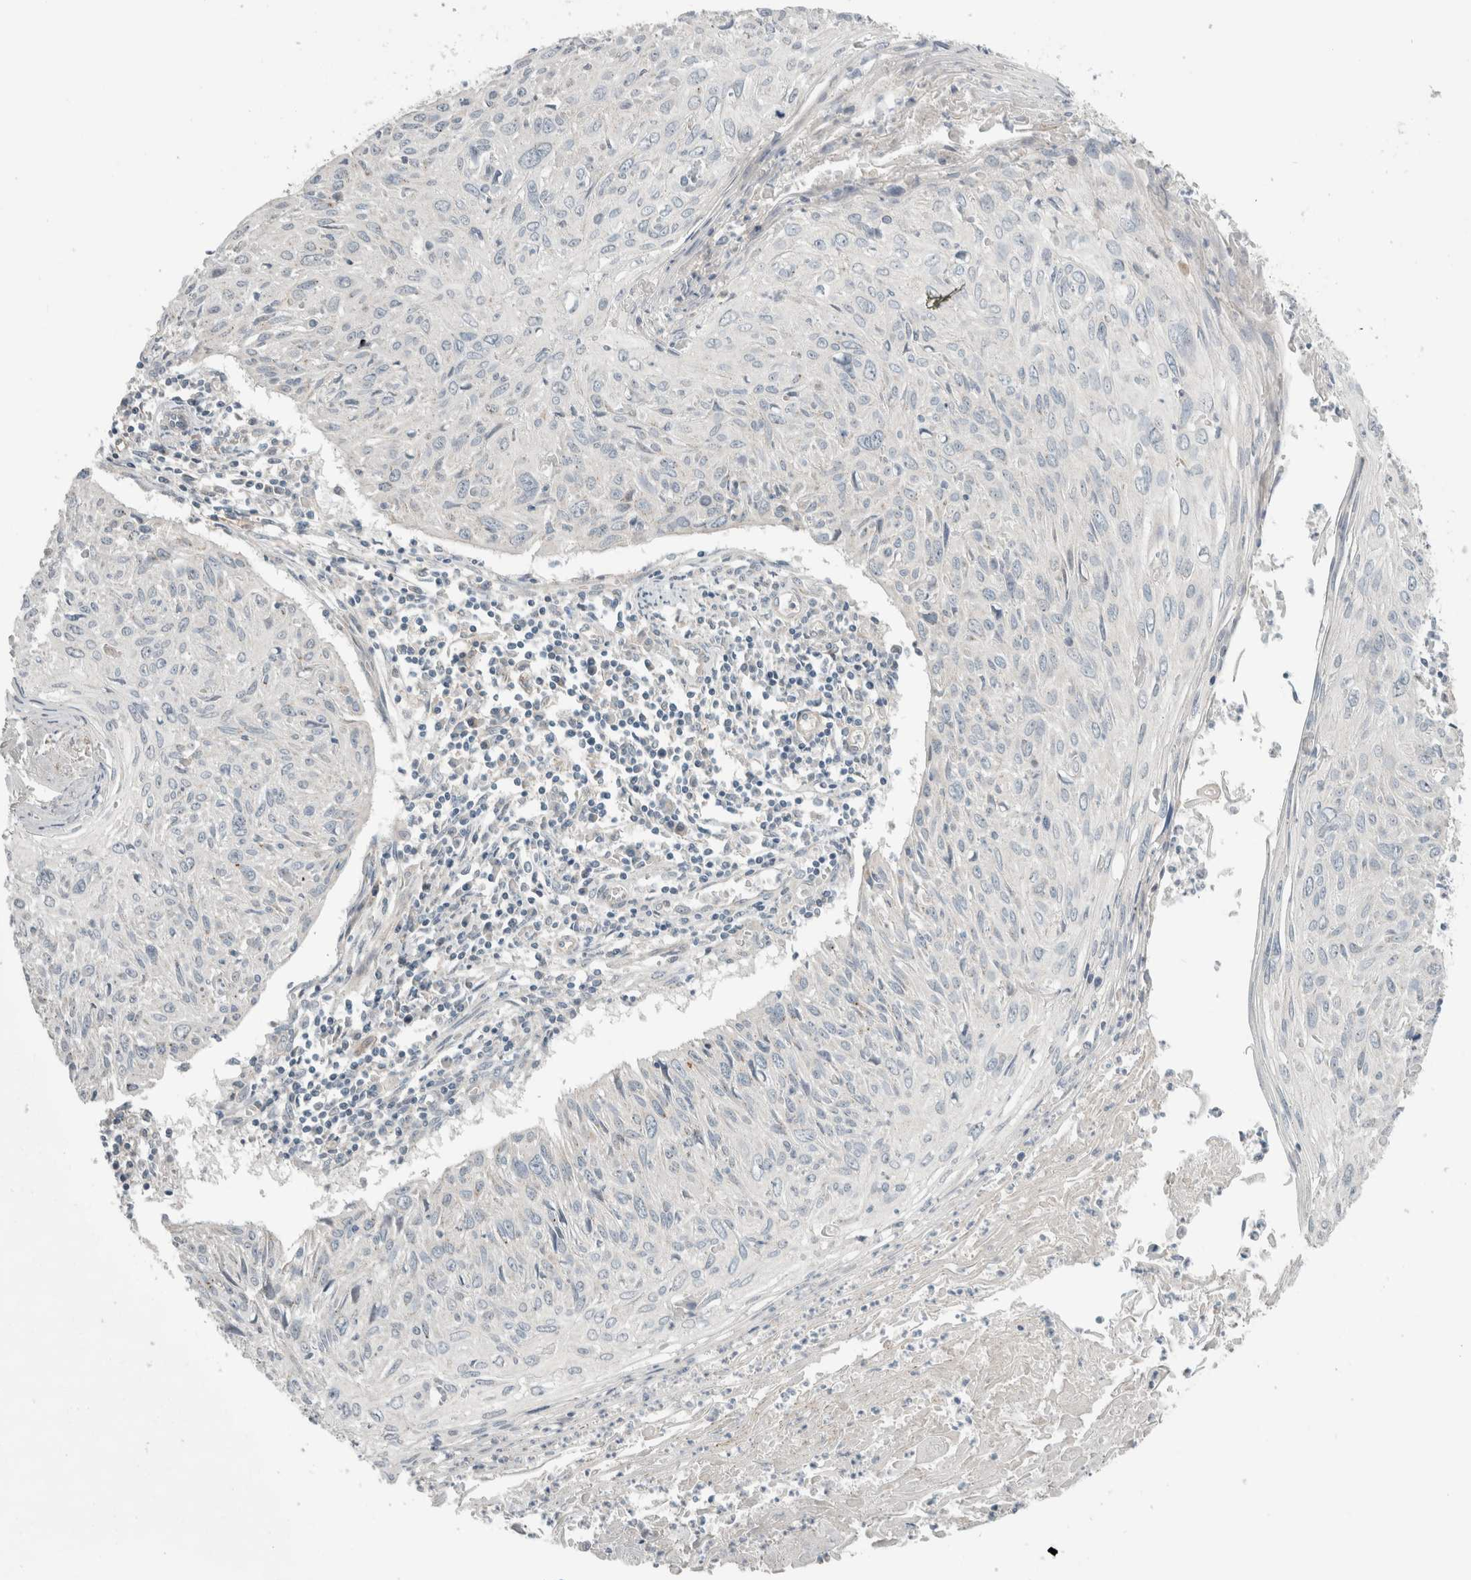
{"staining": {"intensity": "negative", "quantity": "none", "location": "none"}, "tissue": "cervical cancer", "cell_type": "Tumor cells", "image_type": "cancer", "snomed": [{"axis": "morphology", "description": "Squamous cell carcinoma, NOS"}, {"axis": "topography", "description": "Cervix"}], "caption": "Tumor cells are negative for brown protein staining in squamous cell carcinoma (cervical).", "gene": "KPNA5", "patient": {"sex": "female", "age": 51}}